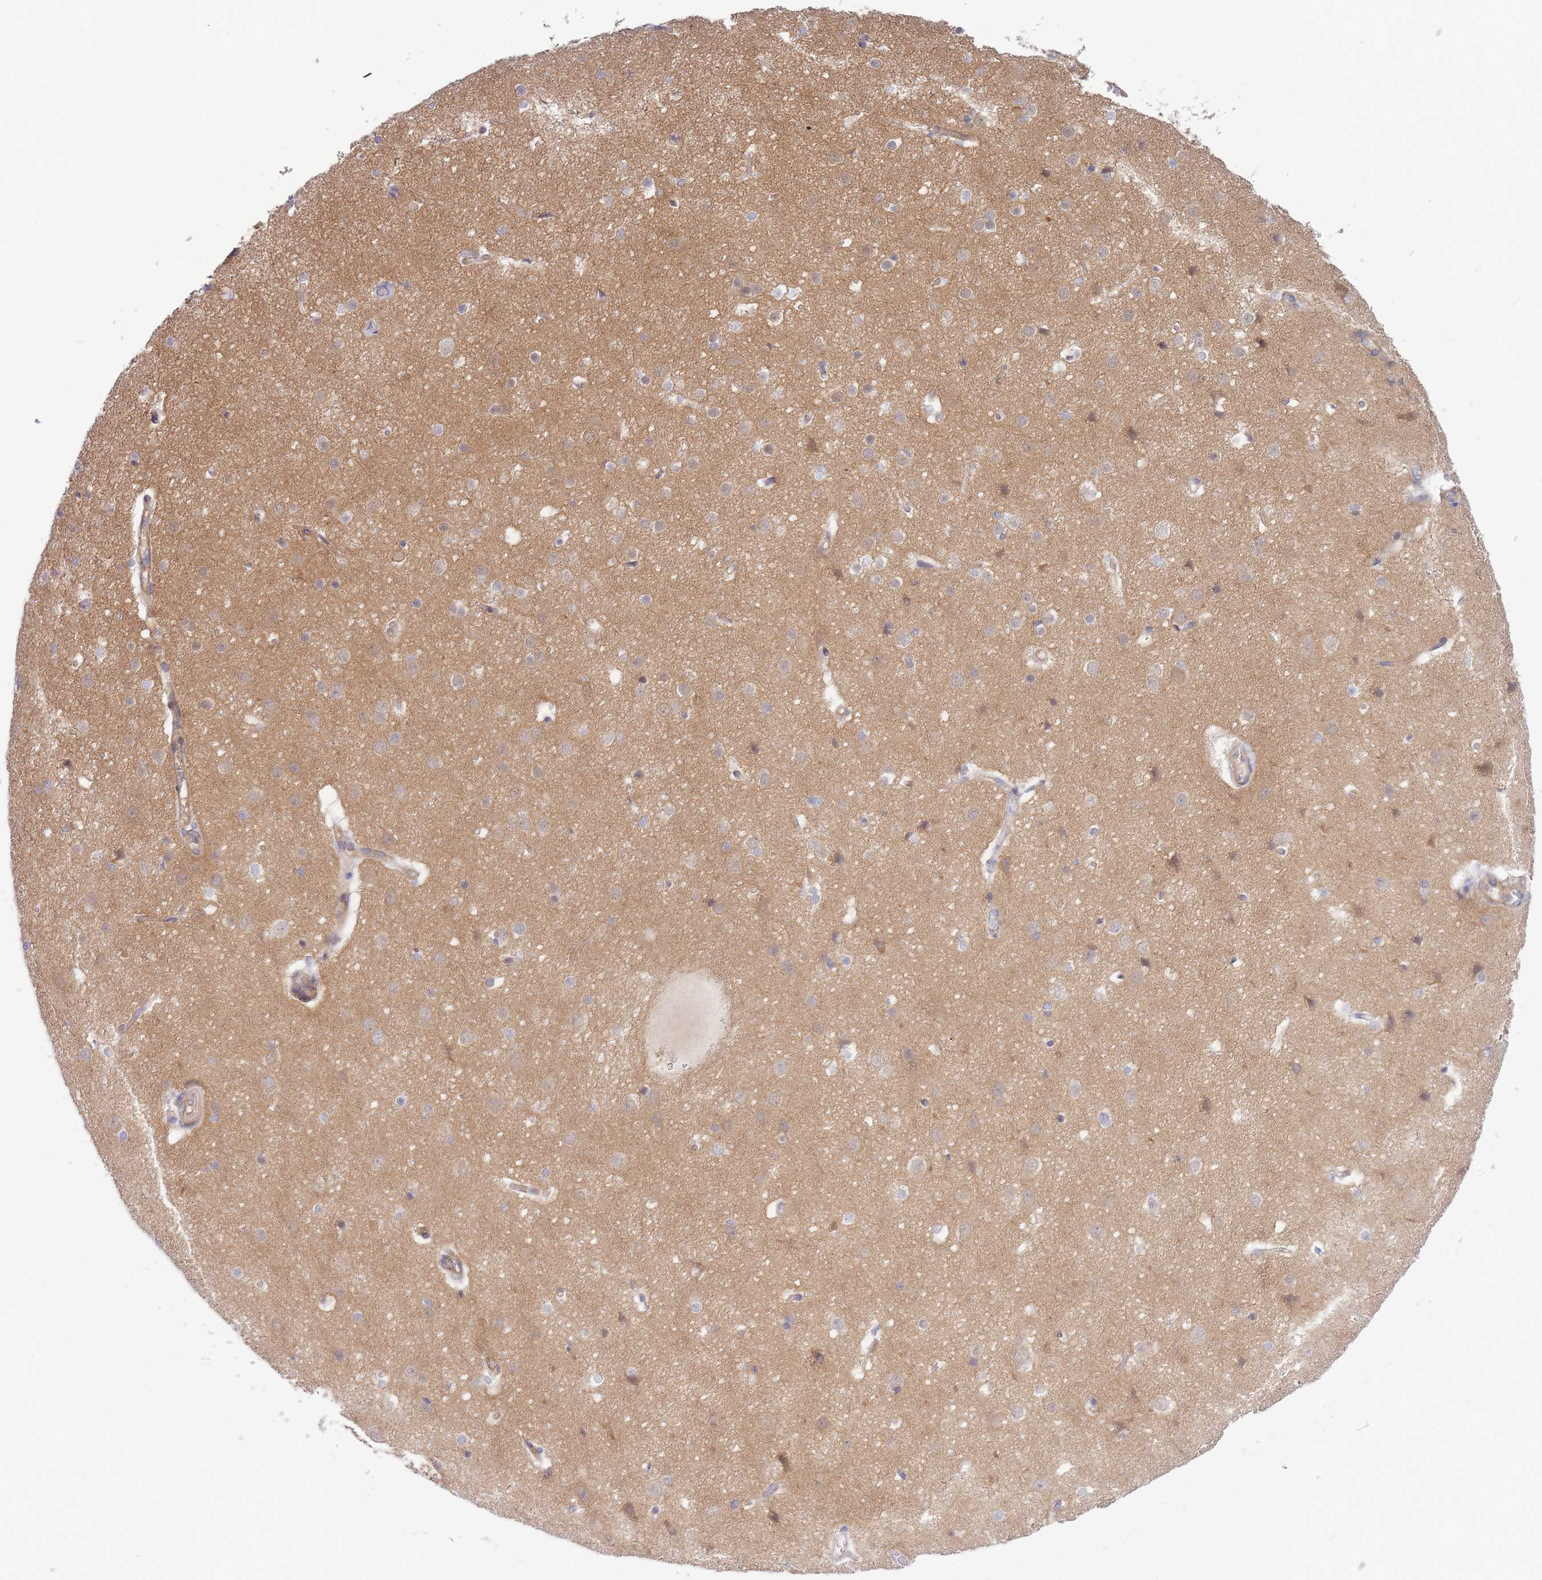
{"staining": {"intensity": "moderate", "quantity": ">75%", "location": "cytoplasmic/membranous"}, "tissue": "cerebral cortex", "cell_type": "Endothelial cells", "image_type": "normal", "snomed": [{"axis": "morphology", "description": "Normal tissue, NOS"}, {"axis": "topography", "description": "Cerebral cortex"}], "caption": "A medium amount of moderate cytoplasmic/membranous positivity is appreciated in approximately >75% of endothelial cells in benign cerebral cortex. The protein of interest is stained brown, and the nuclei are stained in blue (DAB IHC with brightfield microscopy, high magnification).", "gene": "APOL4", "patient": {"sex": "male", "age": 37}}